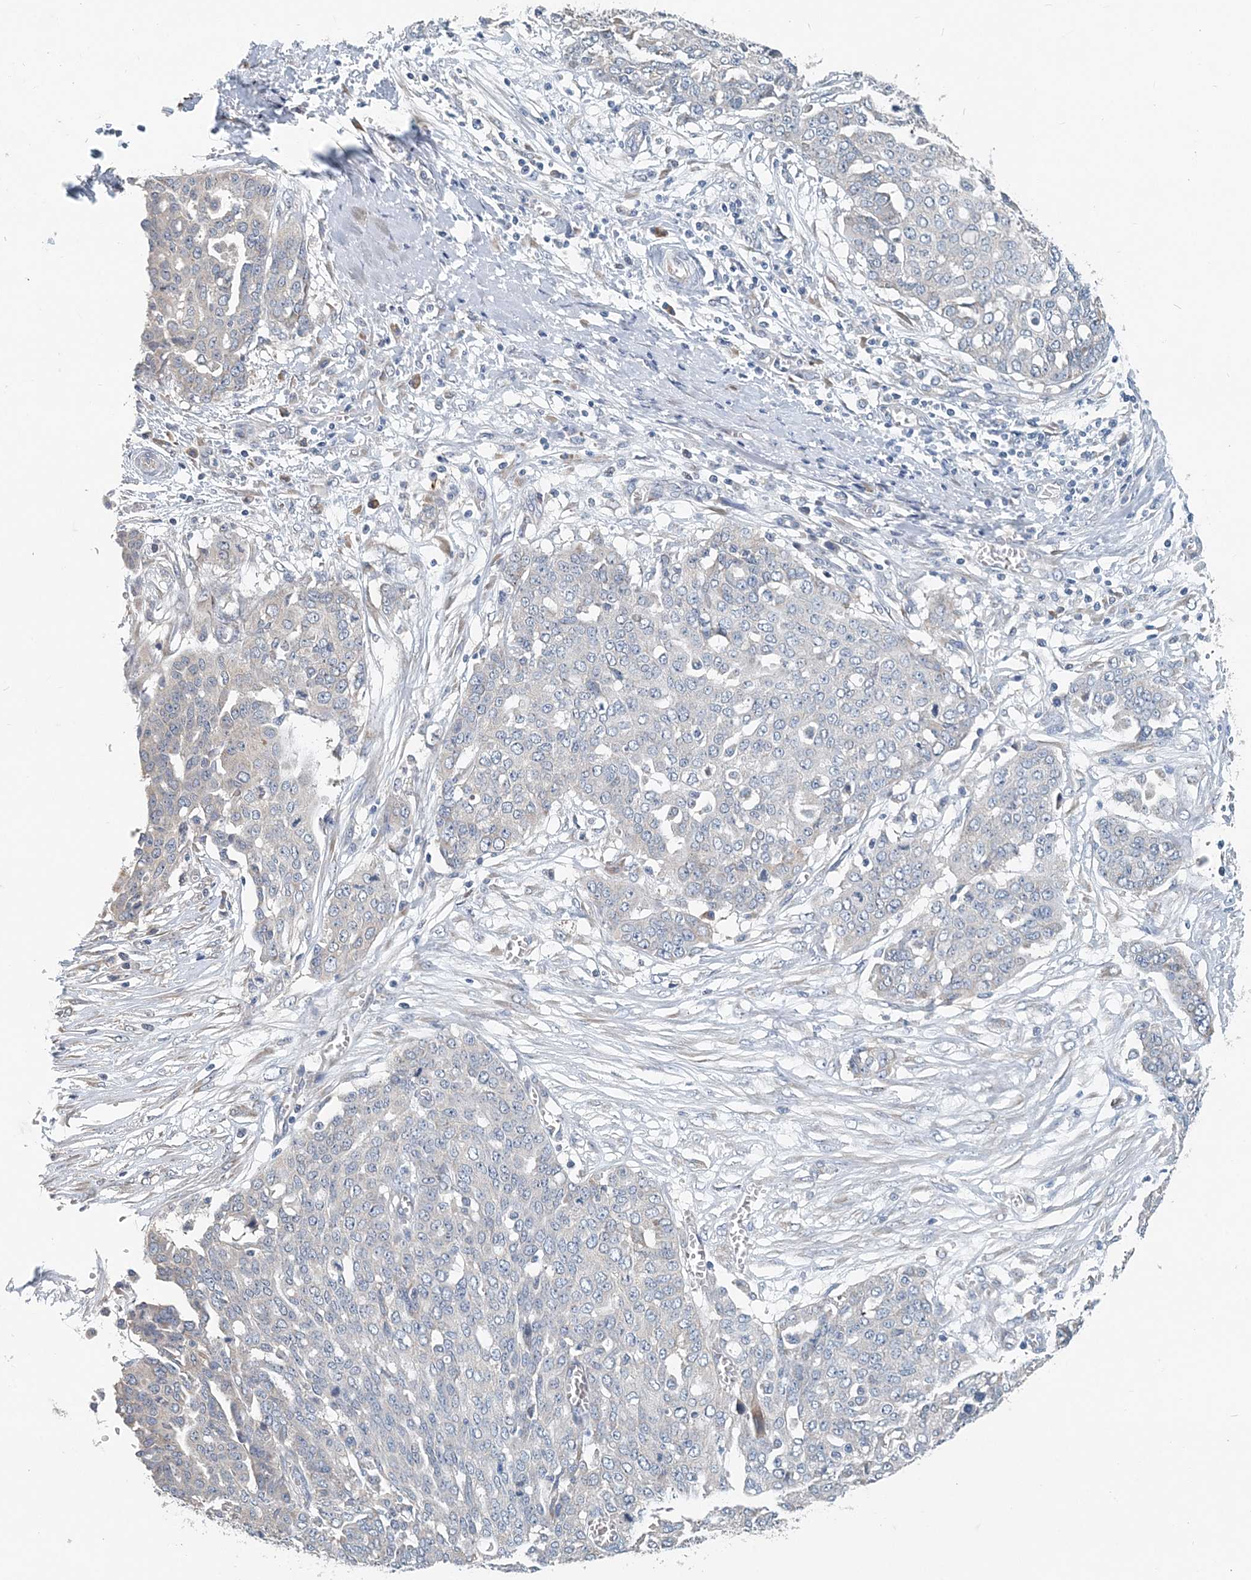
{"staining": {"intensity": "negative", "quantity": "none", "location": "none"}, "tissue": "ovarian cancer", "cell_type": "Tumor cells", "image_type": "cancer", "snomed": [{"axis": "morphology", "description": "Cystadenocarcinoma, serous, NOS"}, {"axis": "topography", "description": "Soft tissue"}, {"axis": "topography", "description": "Ovary"}], "caption": "Tumor cells are negative for brown protein staining in ovarian serous cystadenocarcinoma. (DAB immunohistochemistry visualized using brightfield microscopy, high magnification).", "gene": "EEF1A2", "patient": {"sex": "female", "age": 57}}